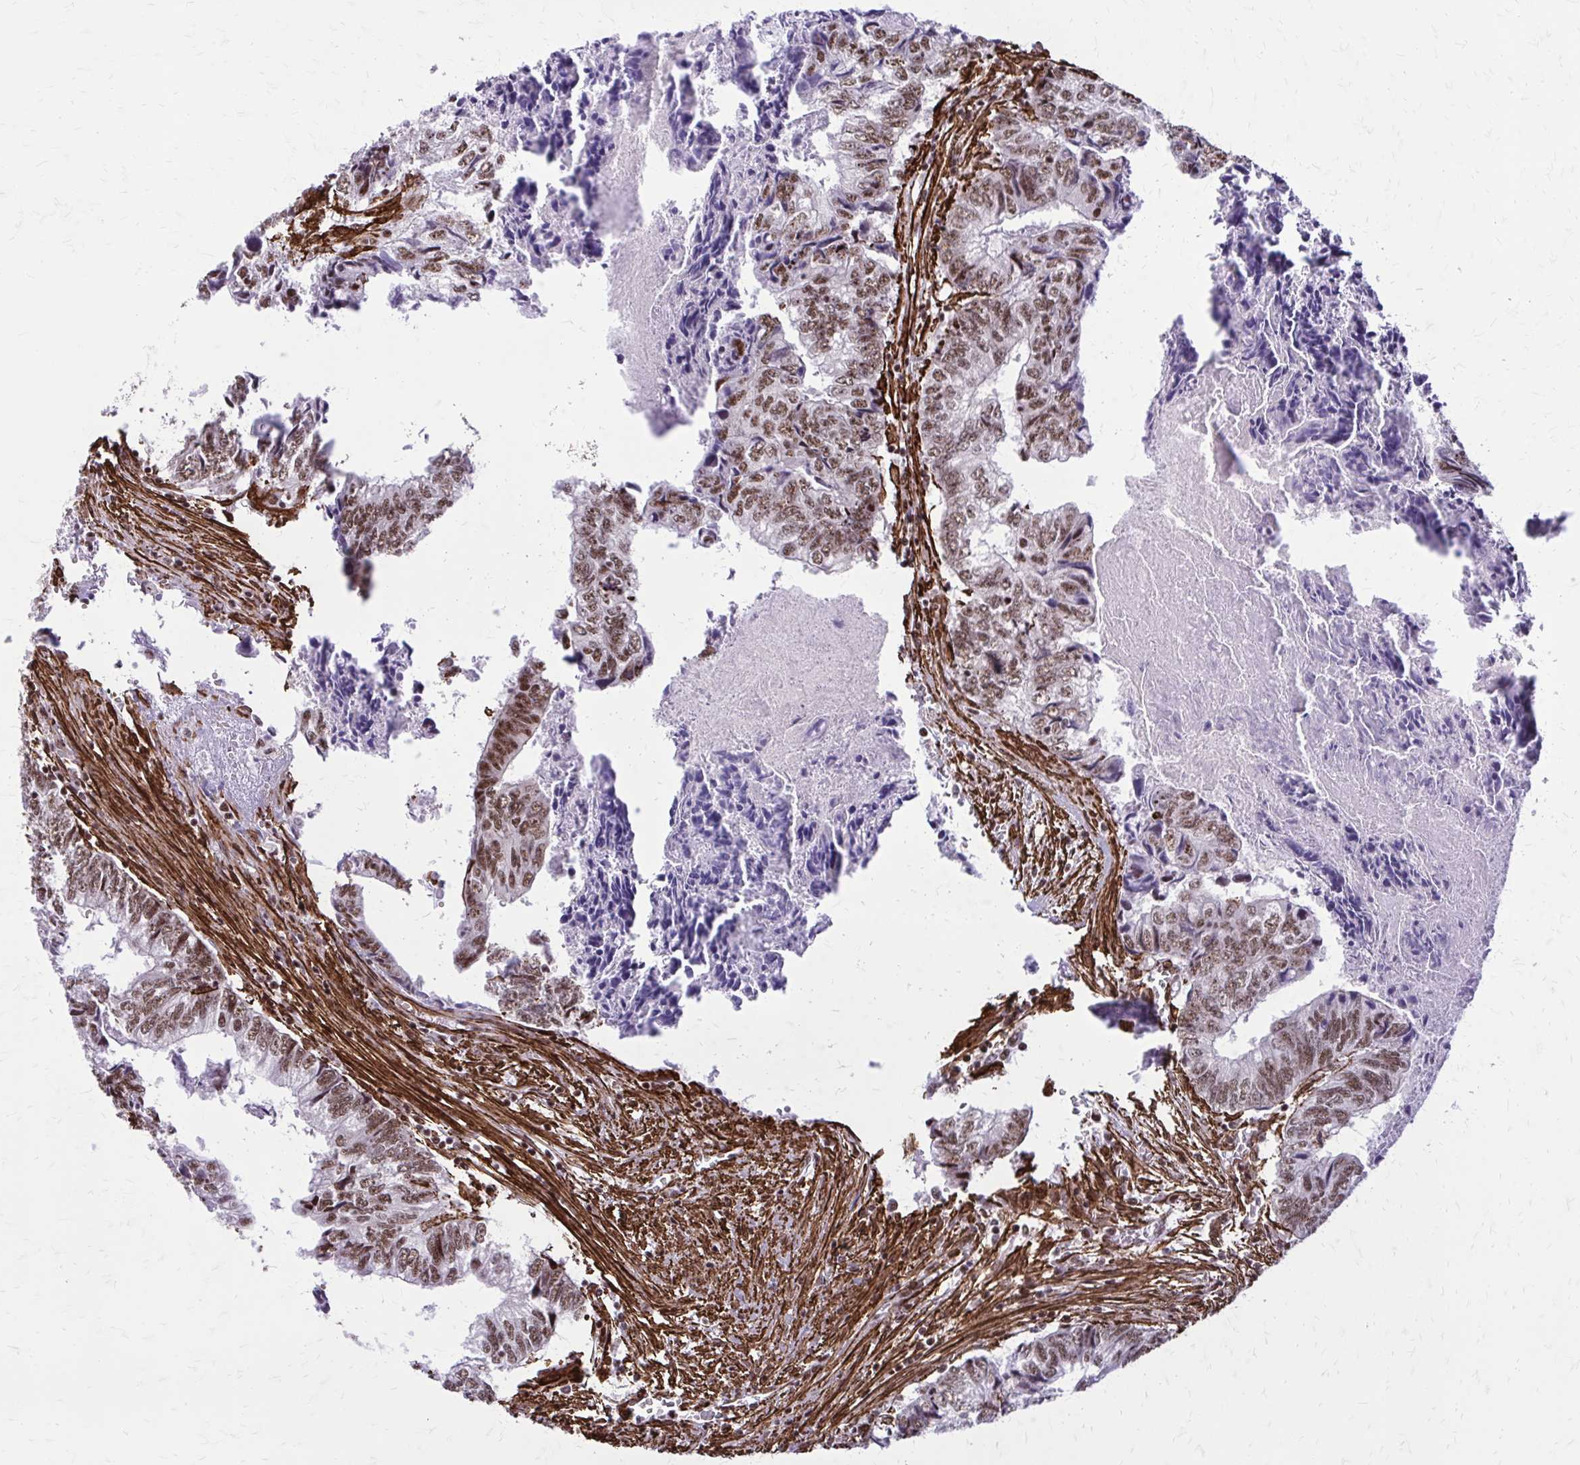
{"staining": {"intensity": "moderate", "quantity": ">75%", "location": "nuclear"}, "tissue": "colorectal cancer", "cell_type": "Tumor cells", "image_type": "cancer", "snomed": [{"axis": "morphology", "description": "Adenocarcinoma, NOS"}, {"axis": "topography", "description": "Colon"}], "caption": "Protein expression analysis of colorectal cancer exhibits moderate nuclear expression in approximately >75% of tumor cells.", "gene": "NRBF2", "patient": {"sex": "male", "age": 86}}